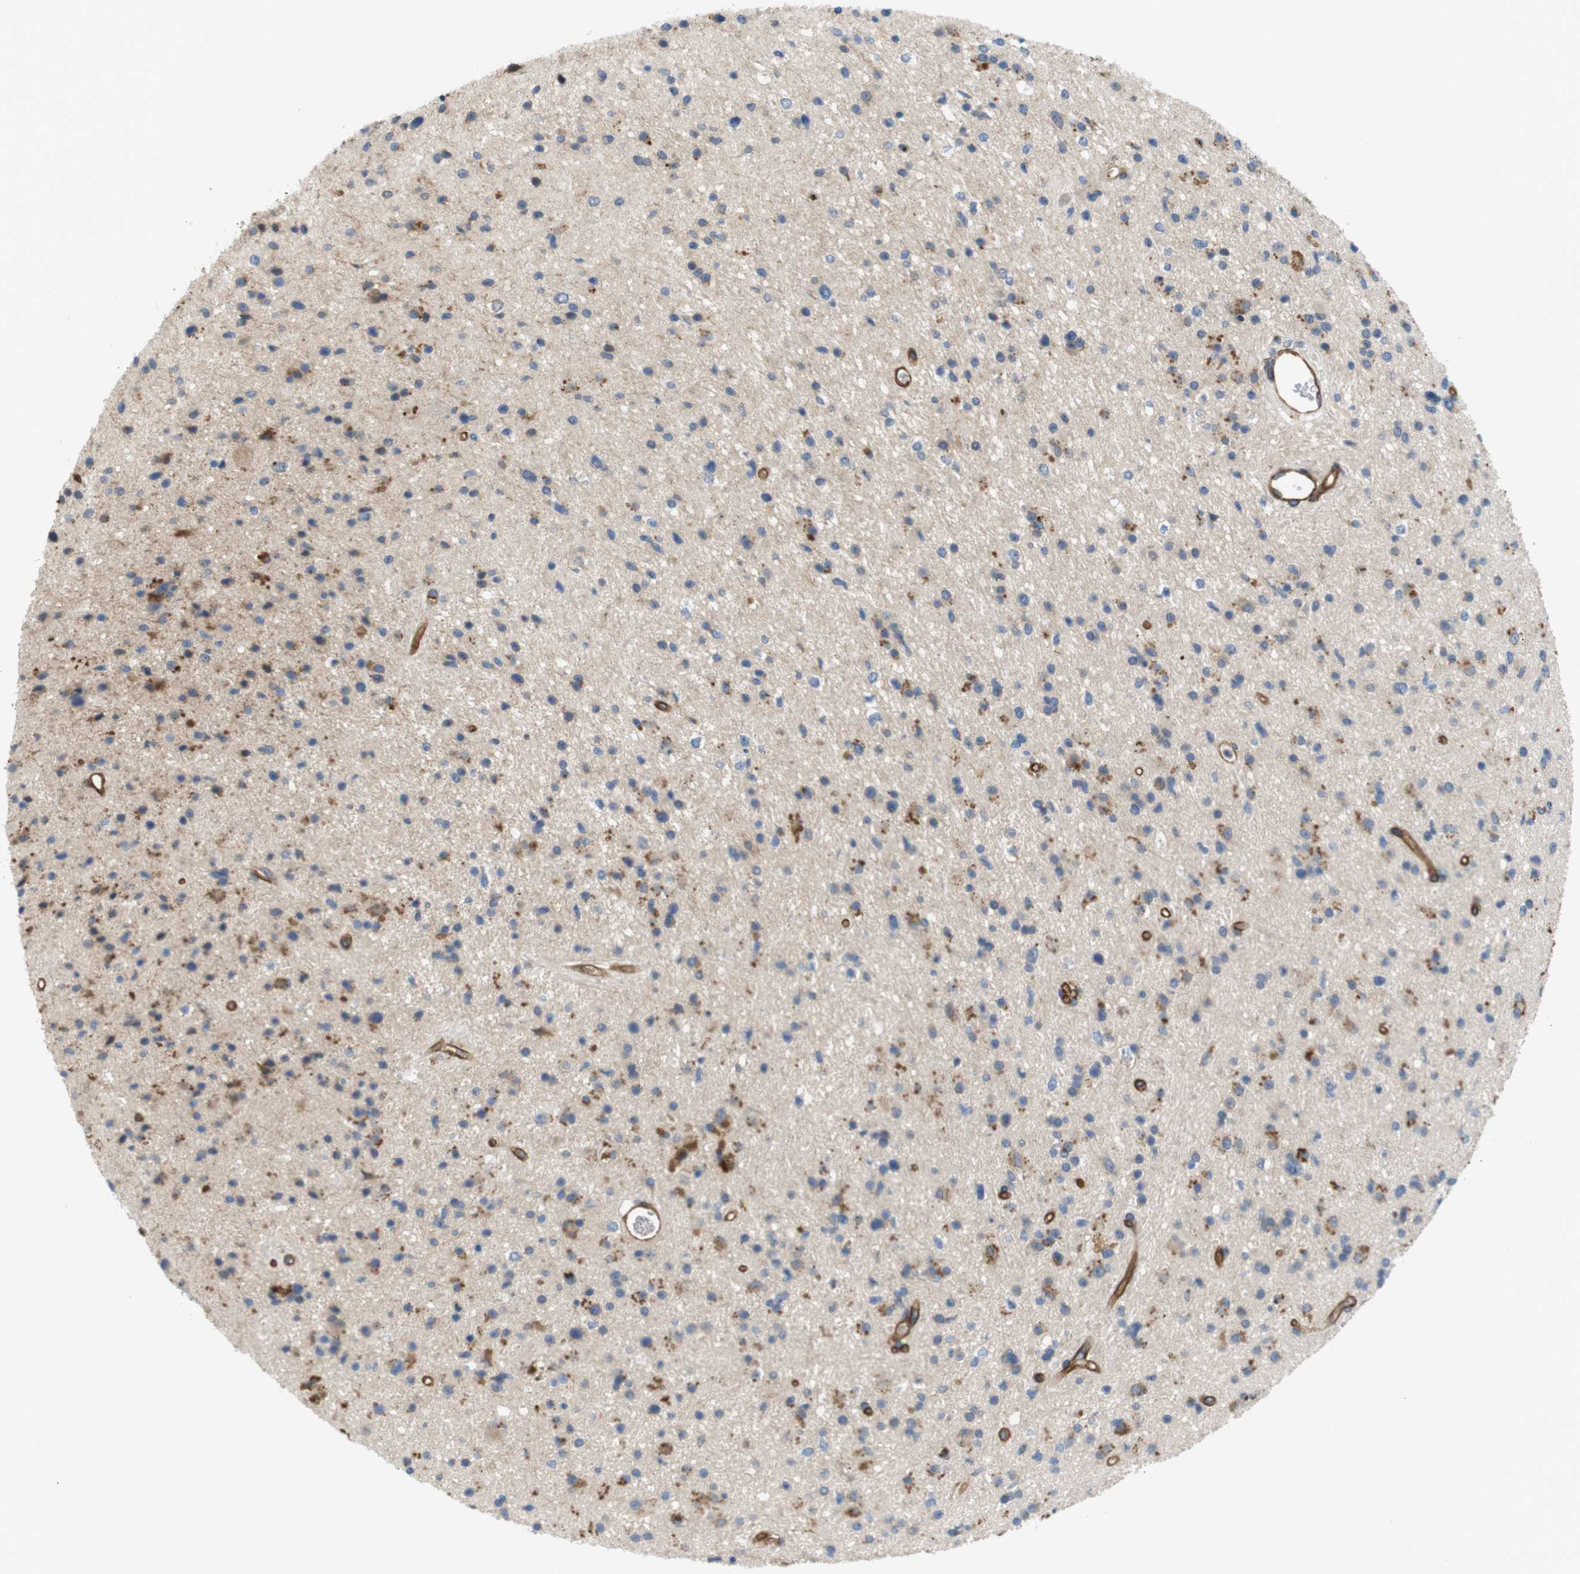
{"staining": {"intensity": "weak", "quantity": ">75%", "location": "cytoplasmic/membranous"}, "tissue": "glioma", "cell_type": "Tumor cells", "image_type": "cancer", "snomed": [{"axis": "morphology", "description": "Glioma, malignant, High grade"}, {"axis": "topography", "description": "Brain"}], "caption": "This histopathology image shows immunohistochemistry (IHC) staining of human glioma, with low weak cytoplasmic/membranous staining in about >75% of tumor cells.", "gene": "BVES", "patient": {"sex": "male", "age": 33}}